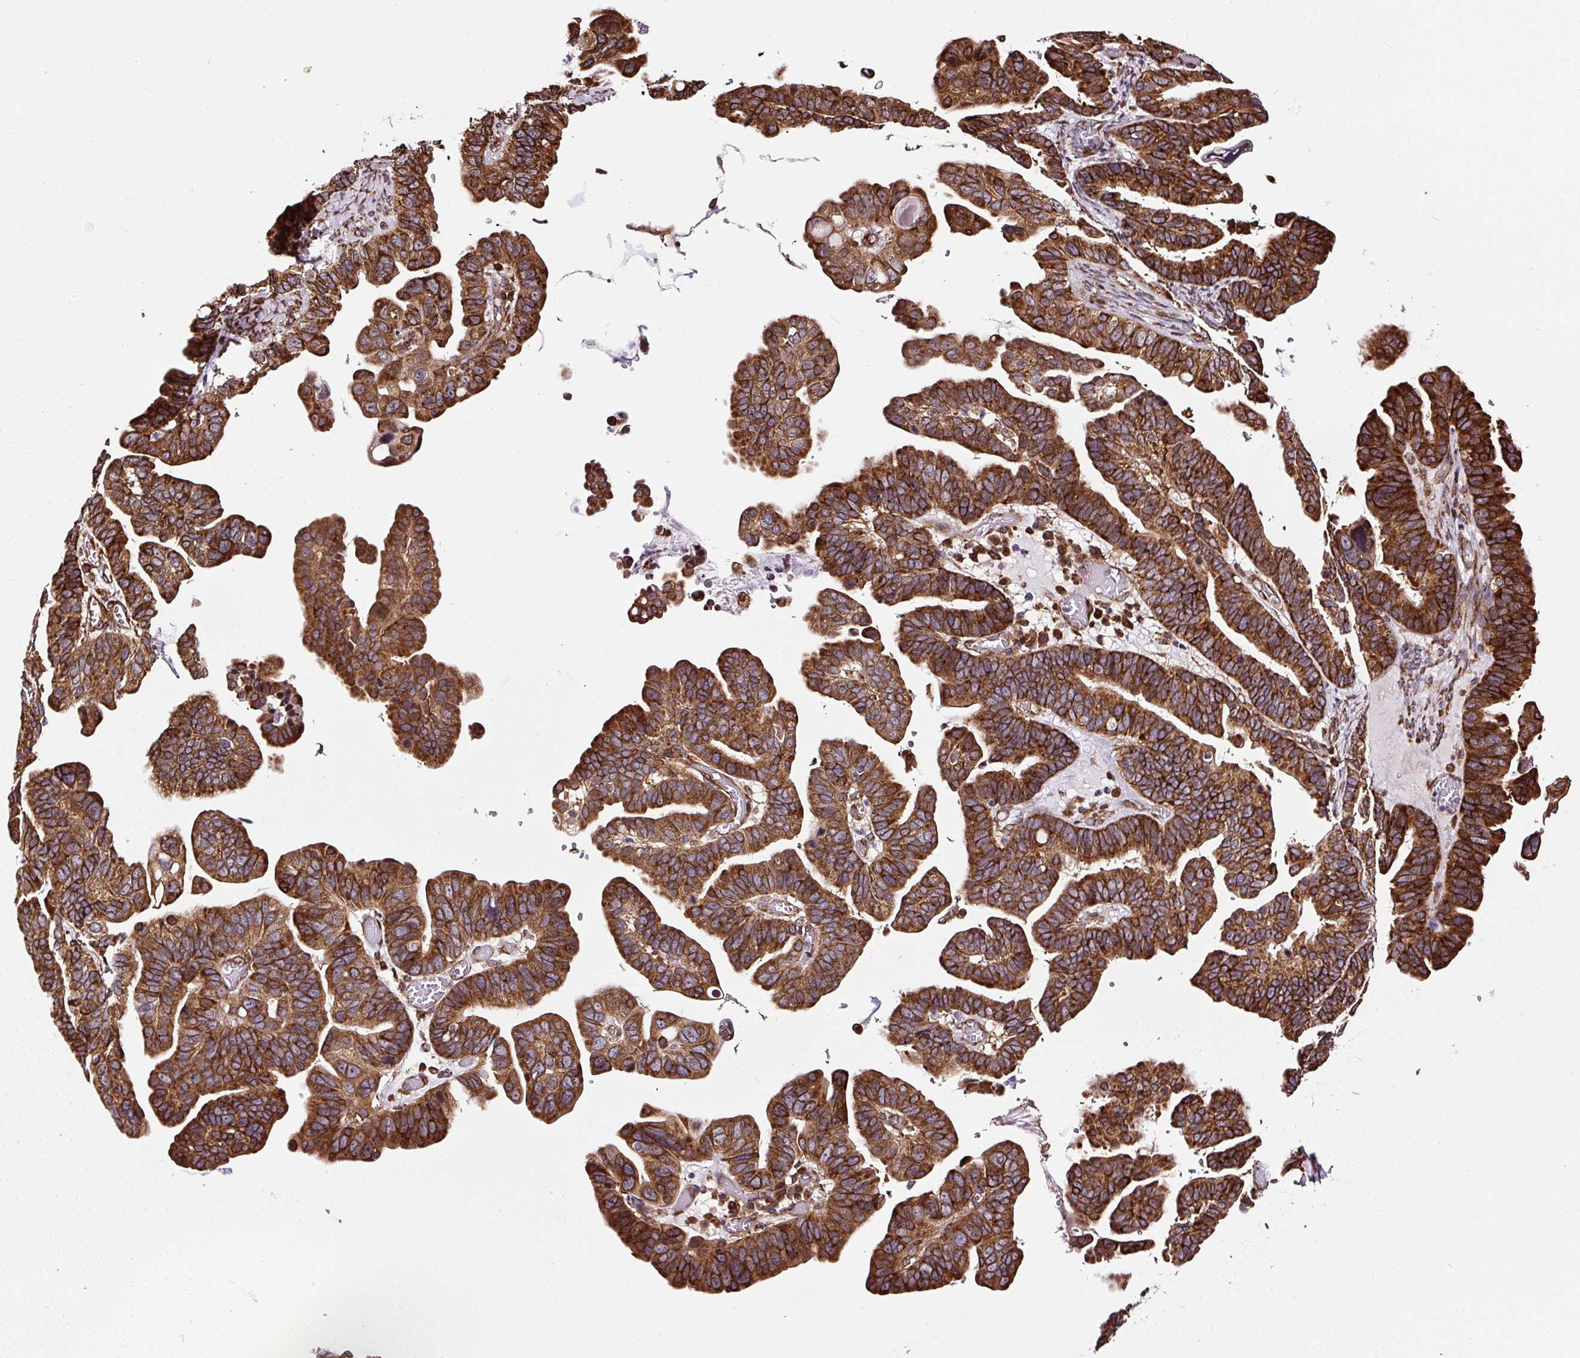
{"staining": {"intensity": "strong", "quantity": ">75%", "location": "cytoplasmic/membranous"}, "tissue": "ovarian cancer", "cell_type": "Tumor cells", "image_type": "cancer", "snomed": [{"axis": "morphology", "description": "Cystadenocarcinoma, serous, NOS"}, {"axis": "topography", "description": "Ovary"}], "caption": "This histopathology image displays IHC staining of human serous cystadenocarcinoma (ovarian), with high strong cytoplasmic/membranous positivity in approximately >75% of tumor cells.", "gene": "KDM4E", "patient": {"sex": "female", "age": 56}}